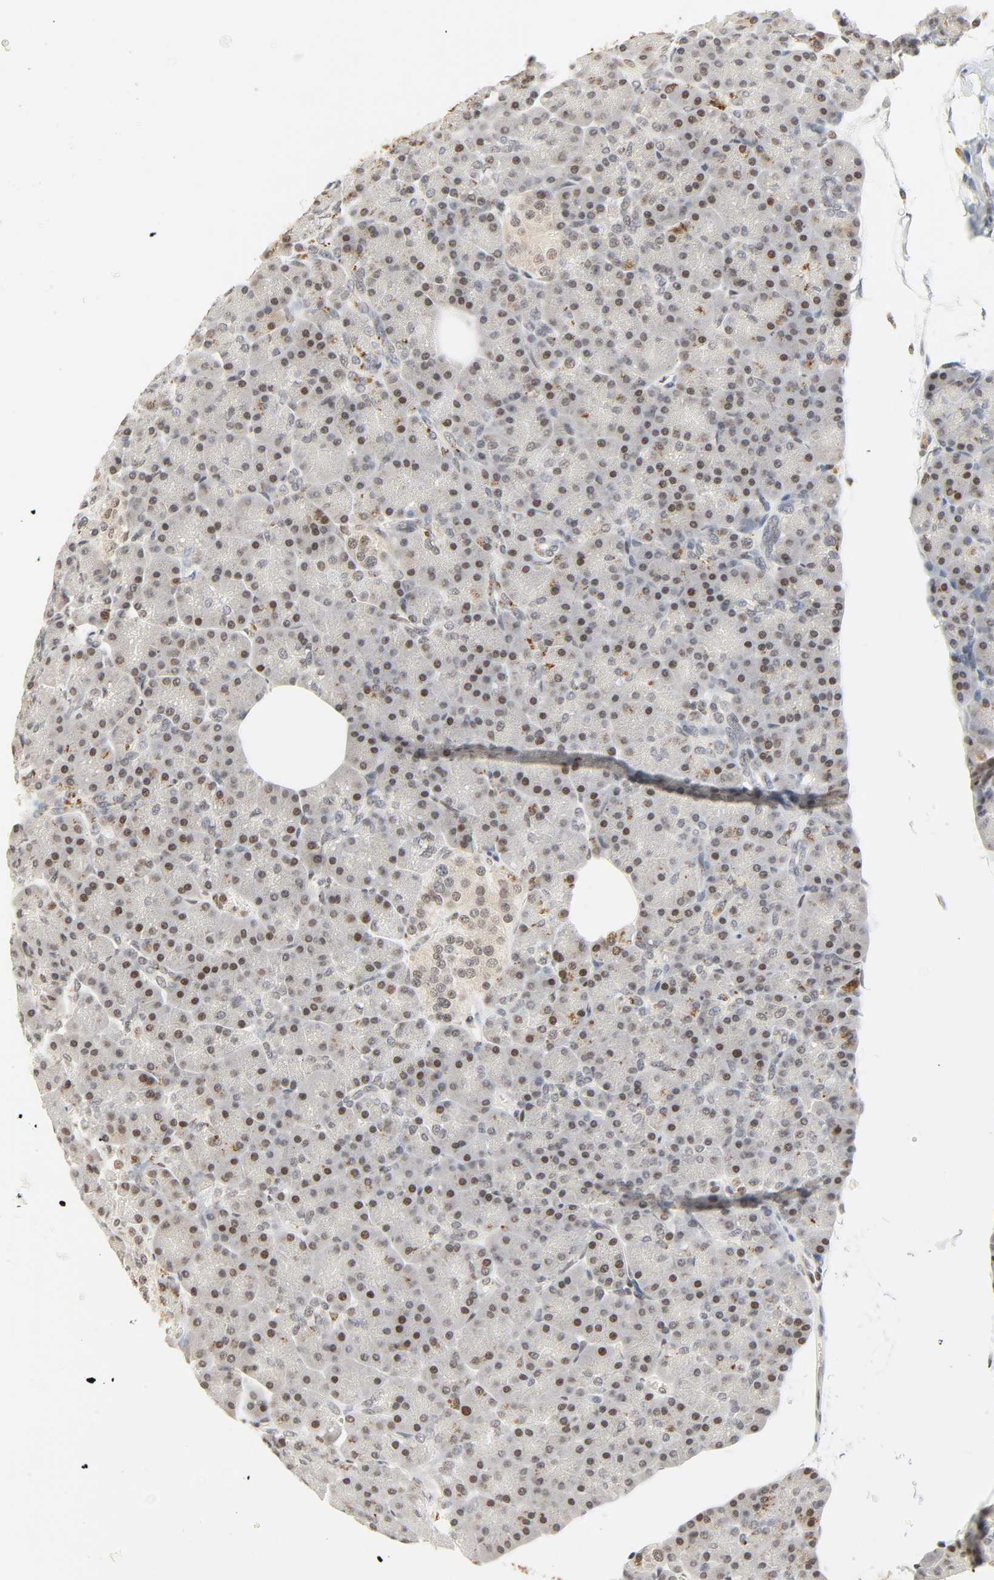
{"staining": {"intensity": "moderate", "quantity": "<25%", "location": "nuclear"}, "tissue": "pancreas", "cell_type": "Exocrine glandular cells", "image_type": "normal", "snomed": [{"axis": "morphology", "description": "Normal tissue, NOS"}, {"axis": "topography", "description": "Pancreas"}], "caption": "Moderate nuclear protein expression is appreciated in approximately <25% of exocrine glandular cells in pancreas.", "gene": "DAZAP1", "patient": {"sex": "female", "age": 43}}